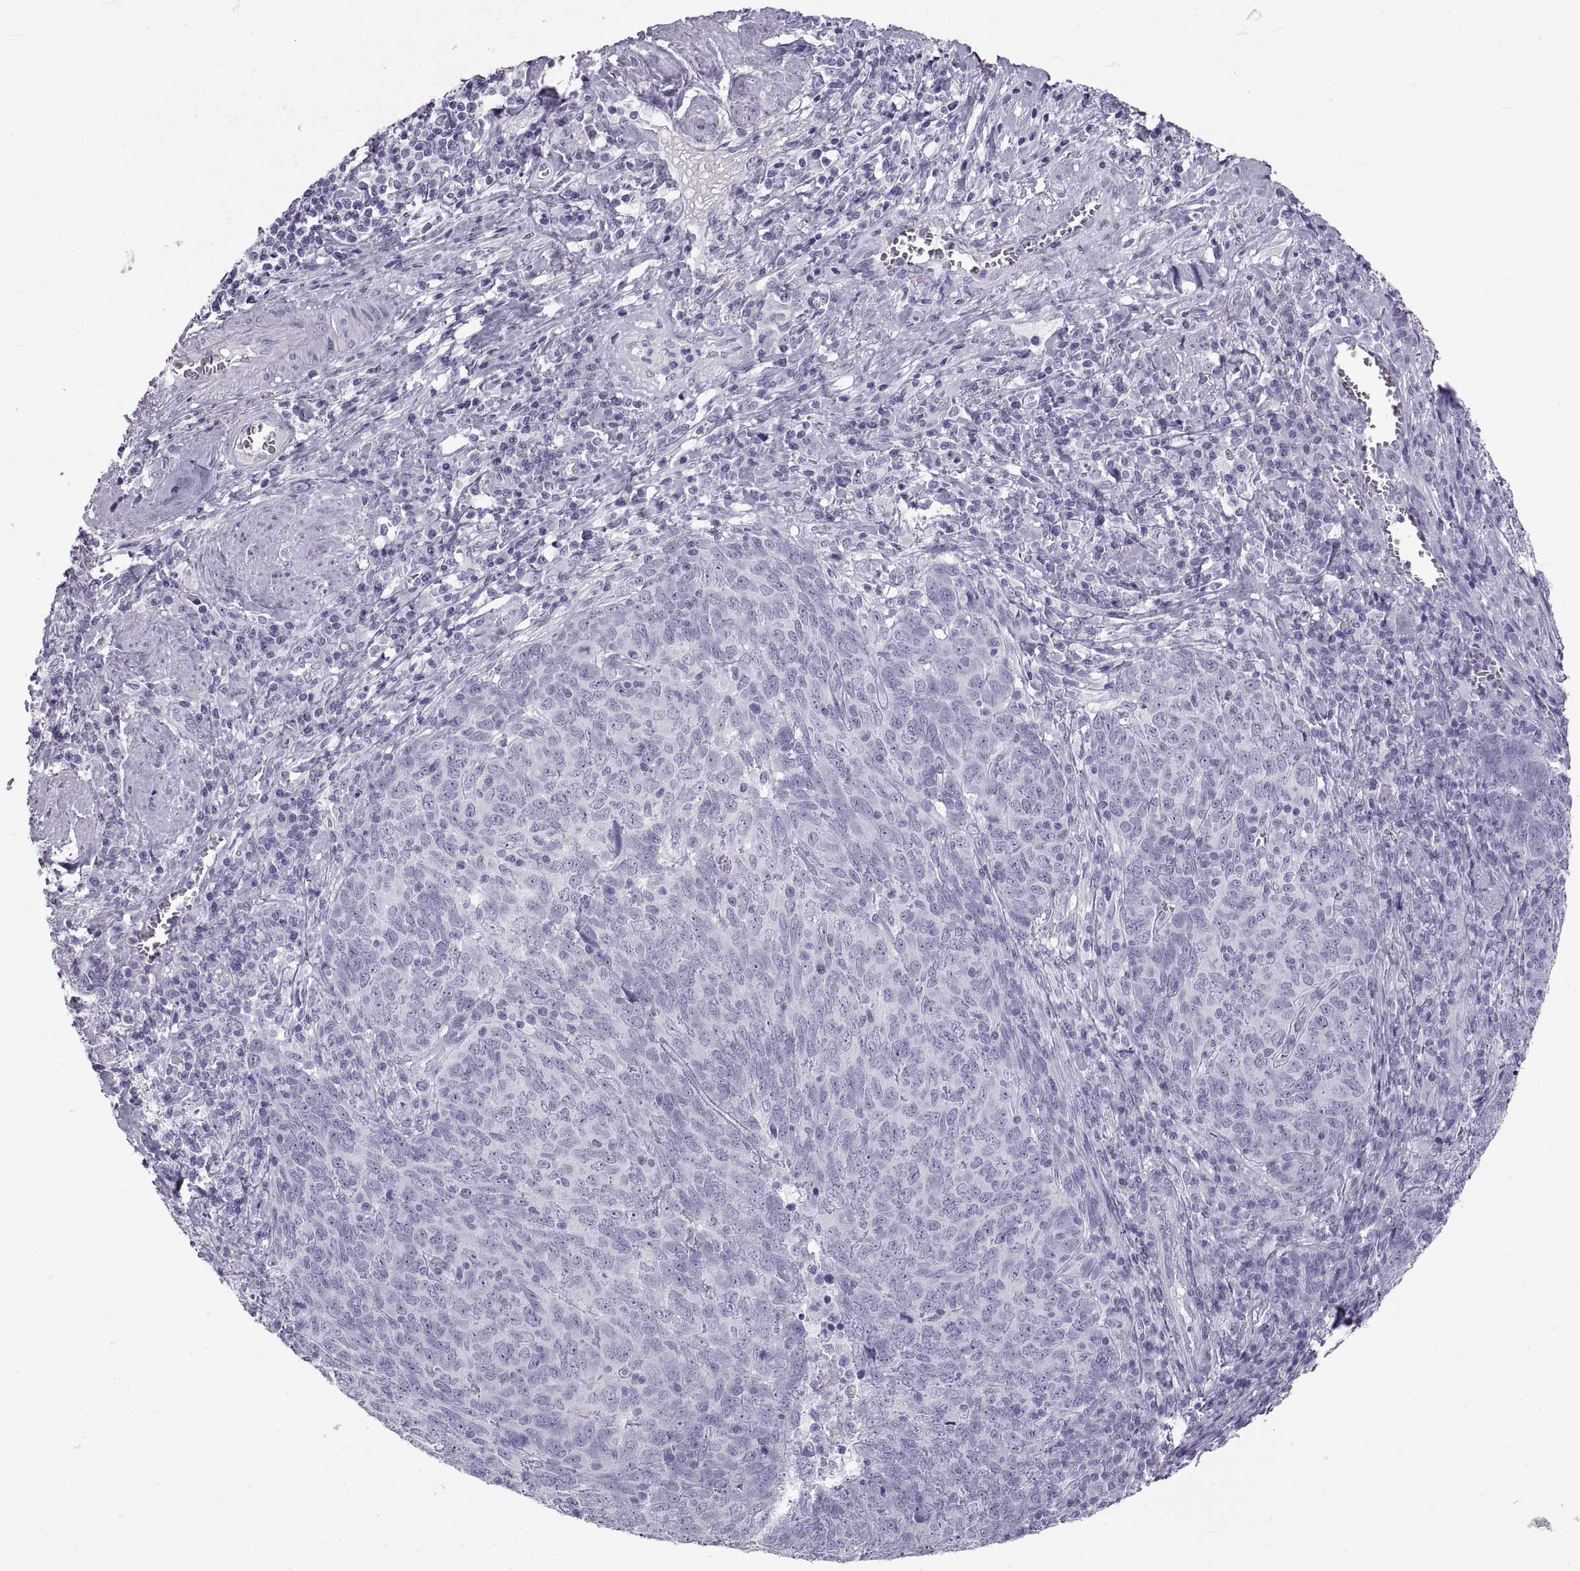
{"staining": {"intensity": "negative", "quantity": "none", "location": "none"}, "tissue": "skin cancer", "cell_type": "Tumor cells", "image_type": "cancer", "snomed": [{"axis": "morphology", "description": "Squamous cell carcinoma, NOS"}, {"axis": "topography", "description": "Skin"}, {"axis": "topography", "description": "Anal"}], "caption": "Tumor cells are negative for protein expression in human squamous cell carcinoma (skin).", "gene": "RLBP1", "patient": {"sex": "female", "age": 51}}